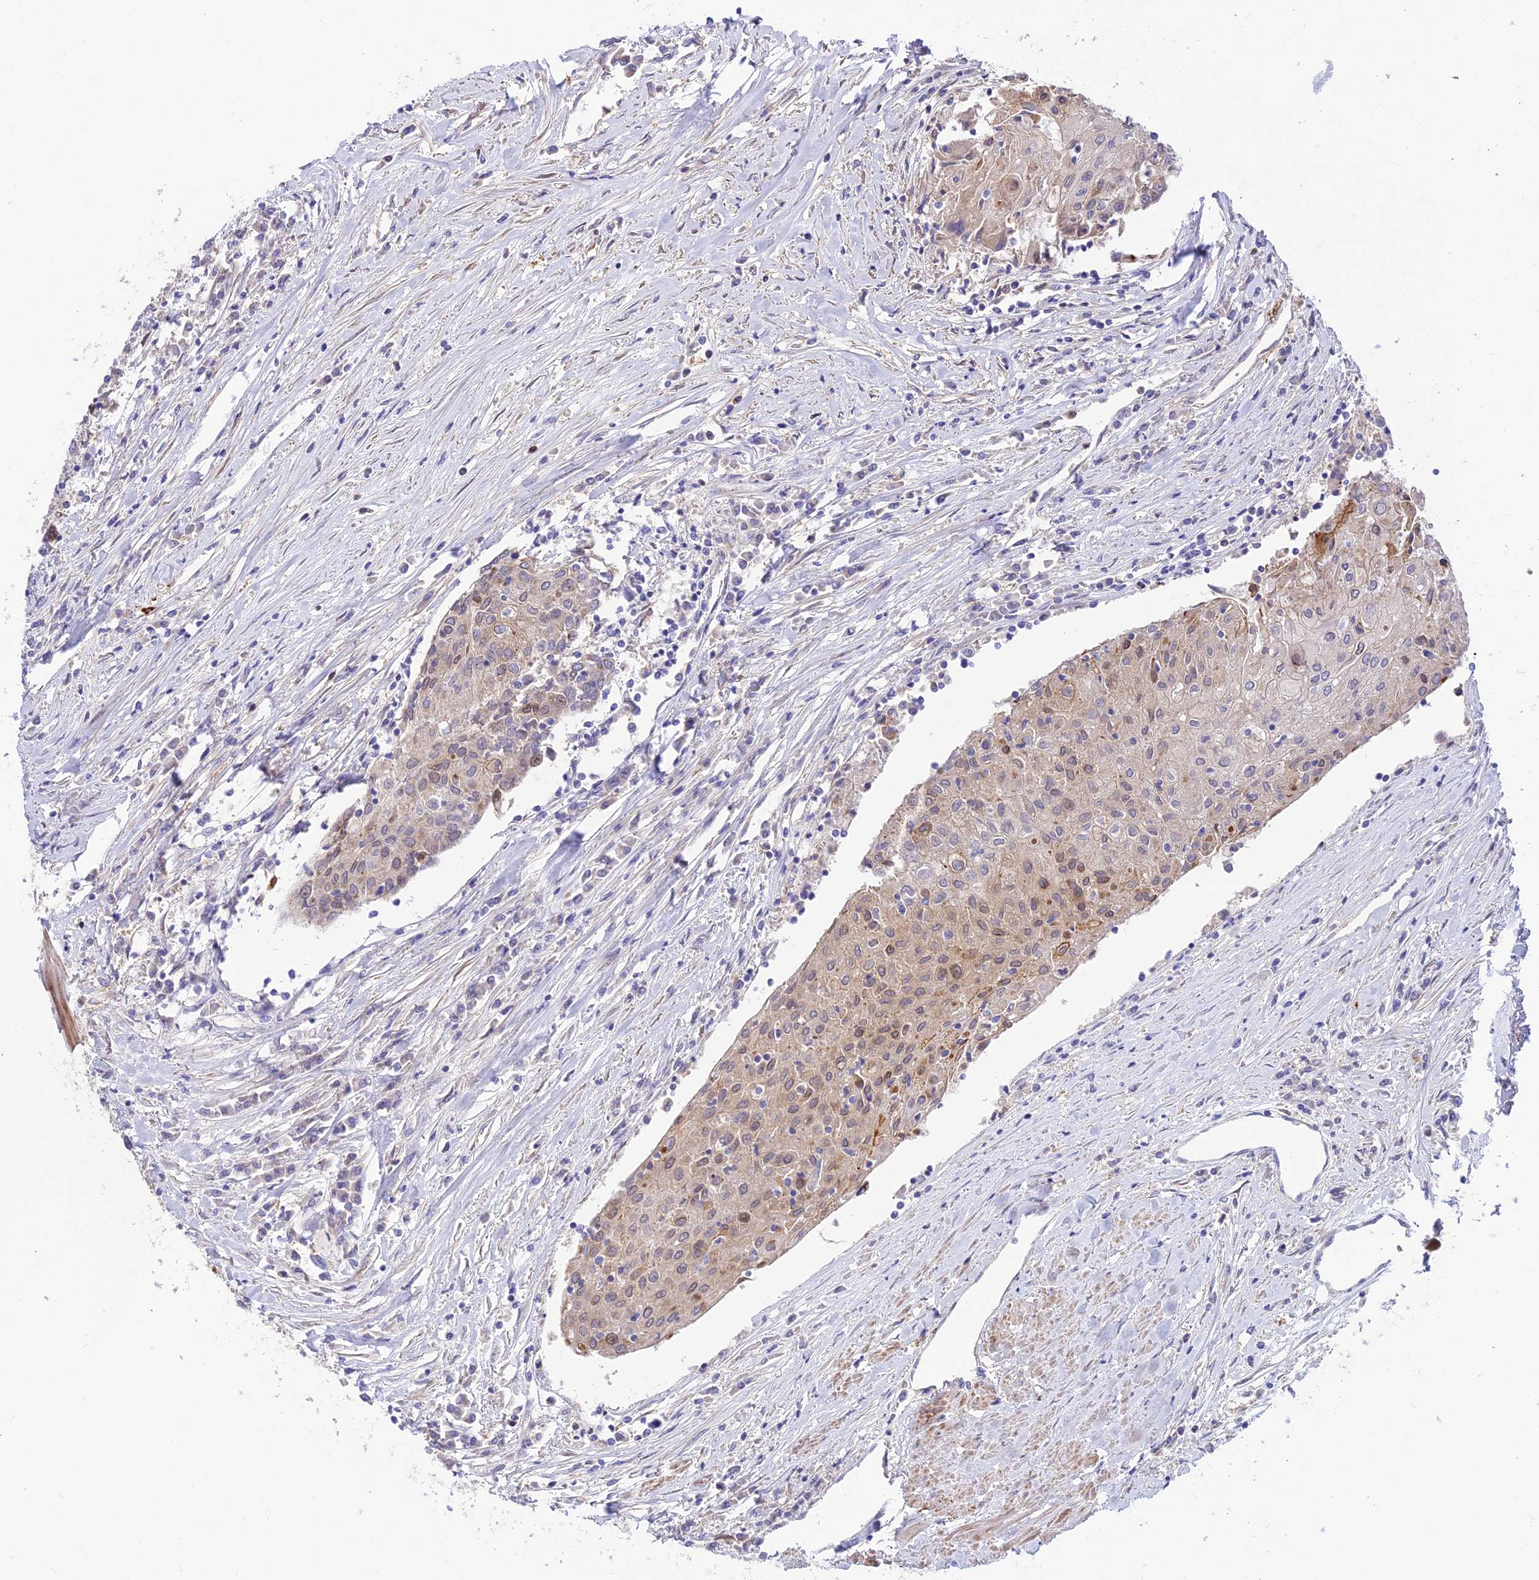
{"staining": {"intensity": "weak", "quantity": "<25%", "location": "cytoplasmic/membranous"}, "tissue": "urothelial cancer", "cell_type": "Tumor cells", "image_type": "cancer", "snomed": [{"axis": "morphology", "description": "Urothelial carcinoma, High grade"}, {"axis": "topography", "description": "Urinary bladder"}], "caption": "IHC of human high-grade urothelial carcinoma exhibits no positivity in tumor cells.", "gene": "TRIM43B", "patient": {"sex": "female", "age": 85}}